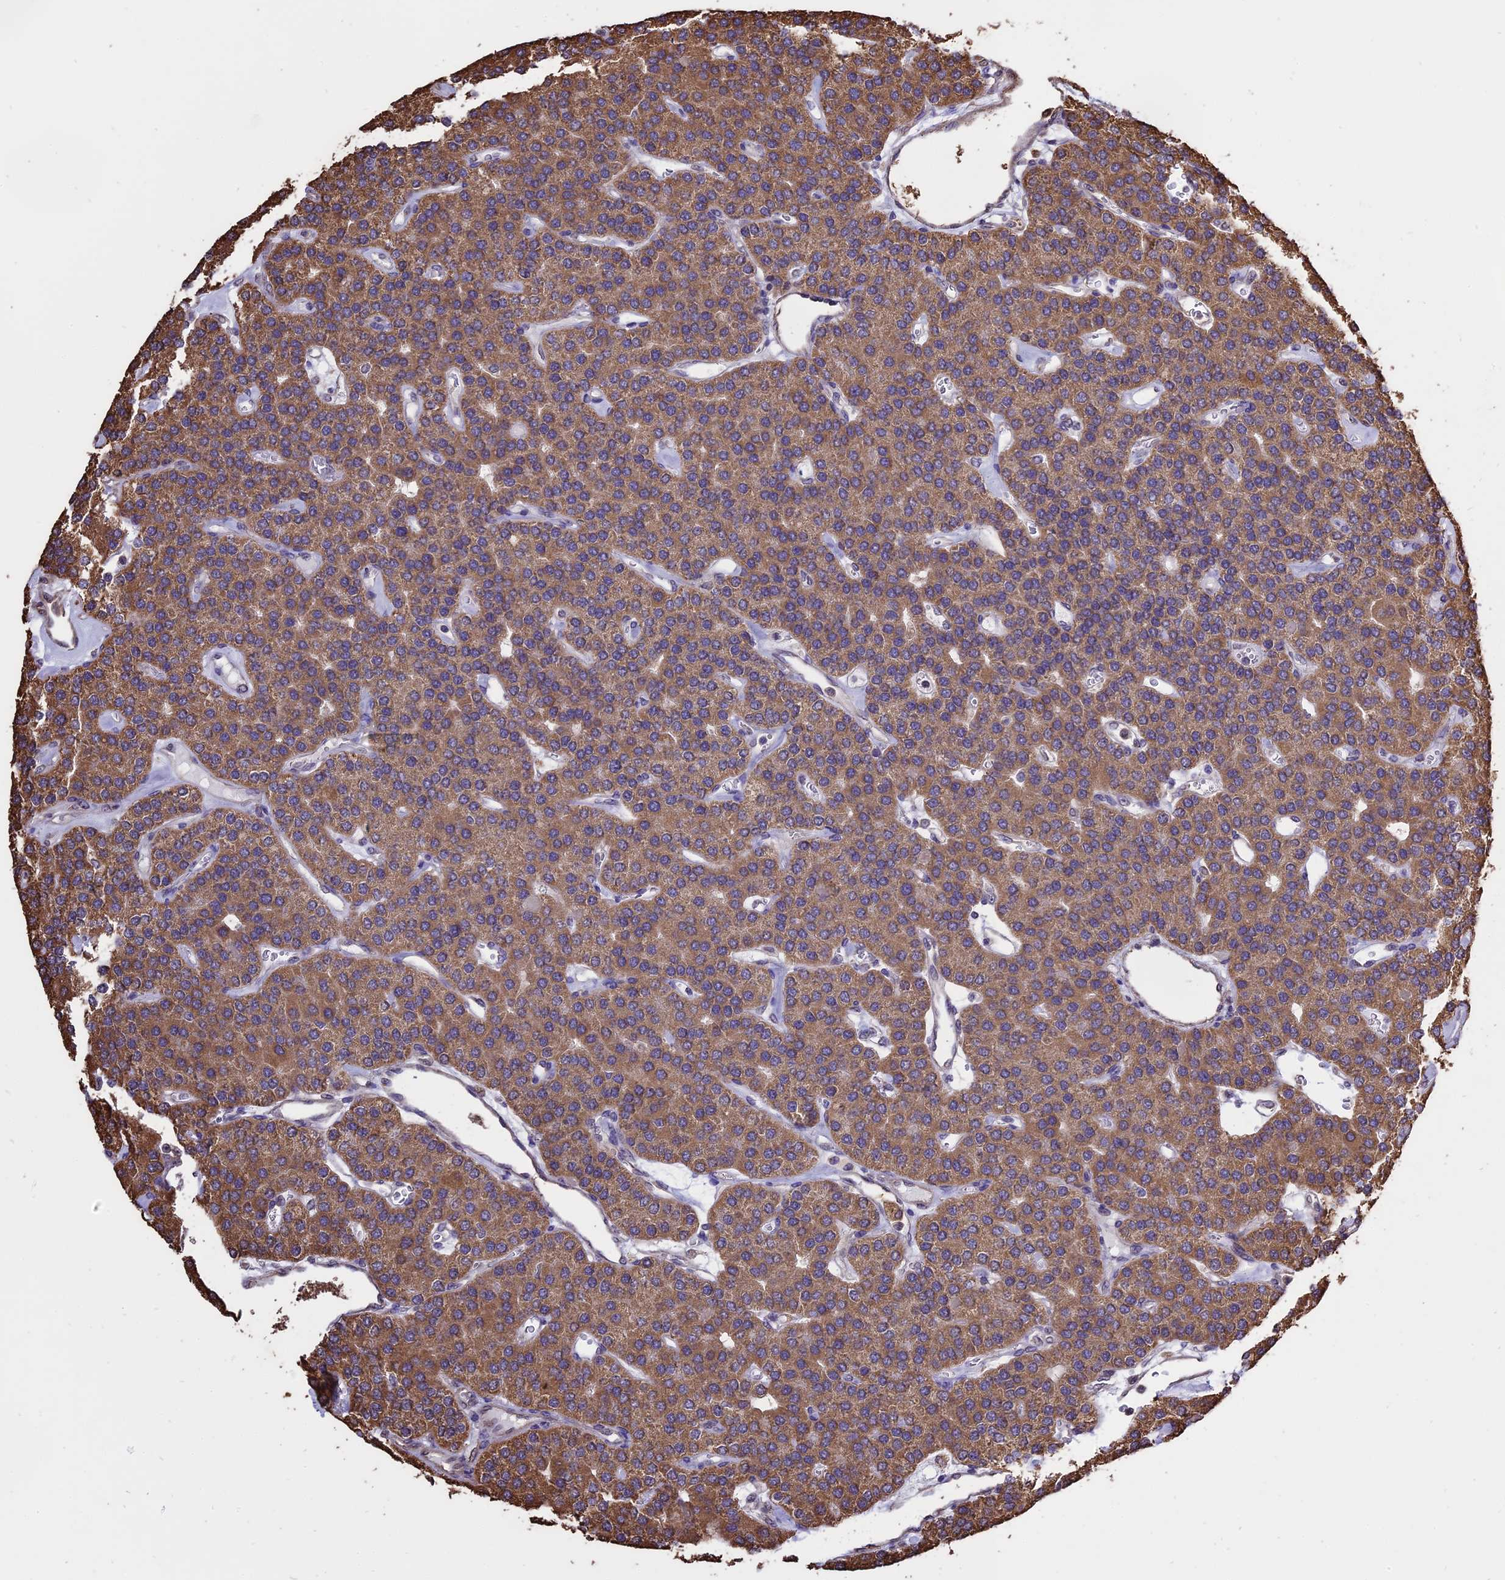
{"staining": {"intensity": "moderate", "quantity": ">75%", "location": "cytoplasmic/membranous"}, "tissue": "parathyroid gland", "cell_type": "Glandular cells", "image_type": "normal", "snomed": [{"axis": "morphology", "description": "Normal tissue, NOS"}, {"axis": "morphology", "description": "Adenoma, NOS"}, {"axis": "topography", "description": "Parathyroid gland"}], "caption": "This photomicrograph displays IHC staining of unremarkable parathyroid gland, with medium moderate cytoplasmic/membranous staining in approximately >75% of glandular cells.", "gene": "PGPEP1L", "patient": {"sex": "female", "age": 86}}